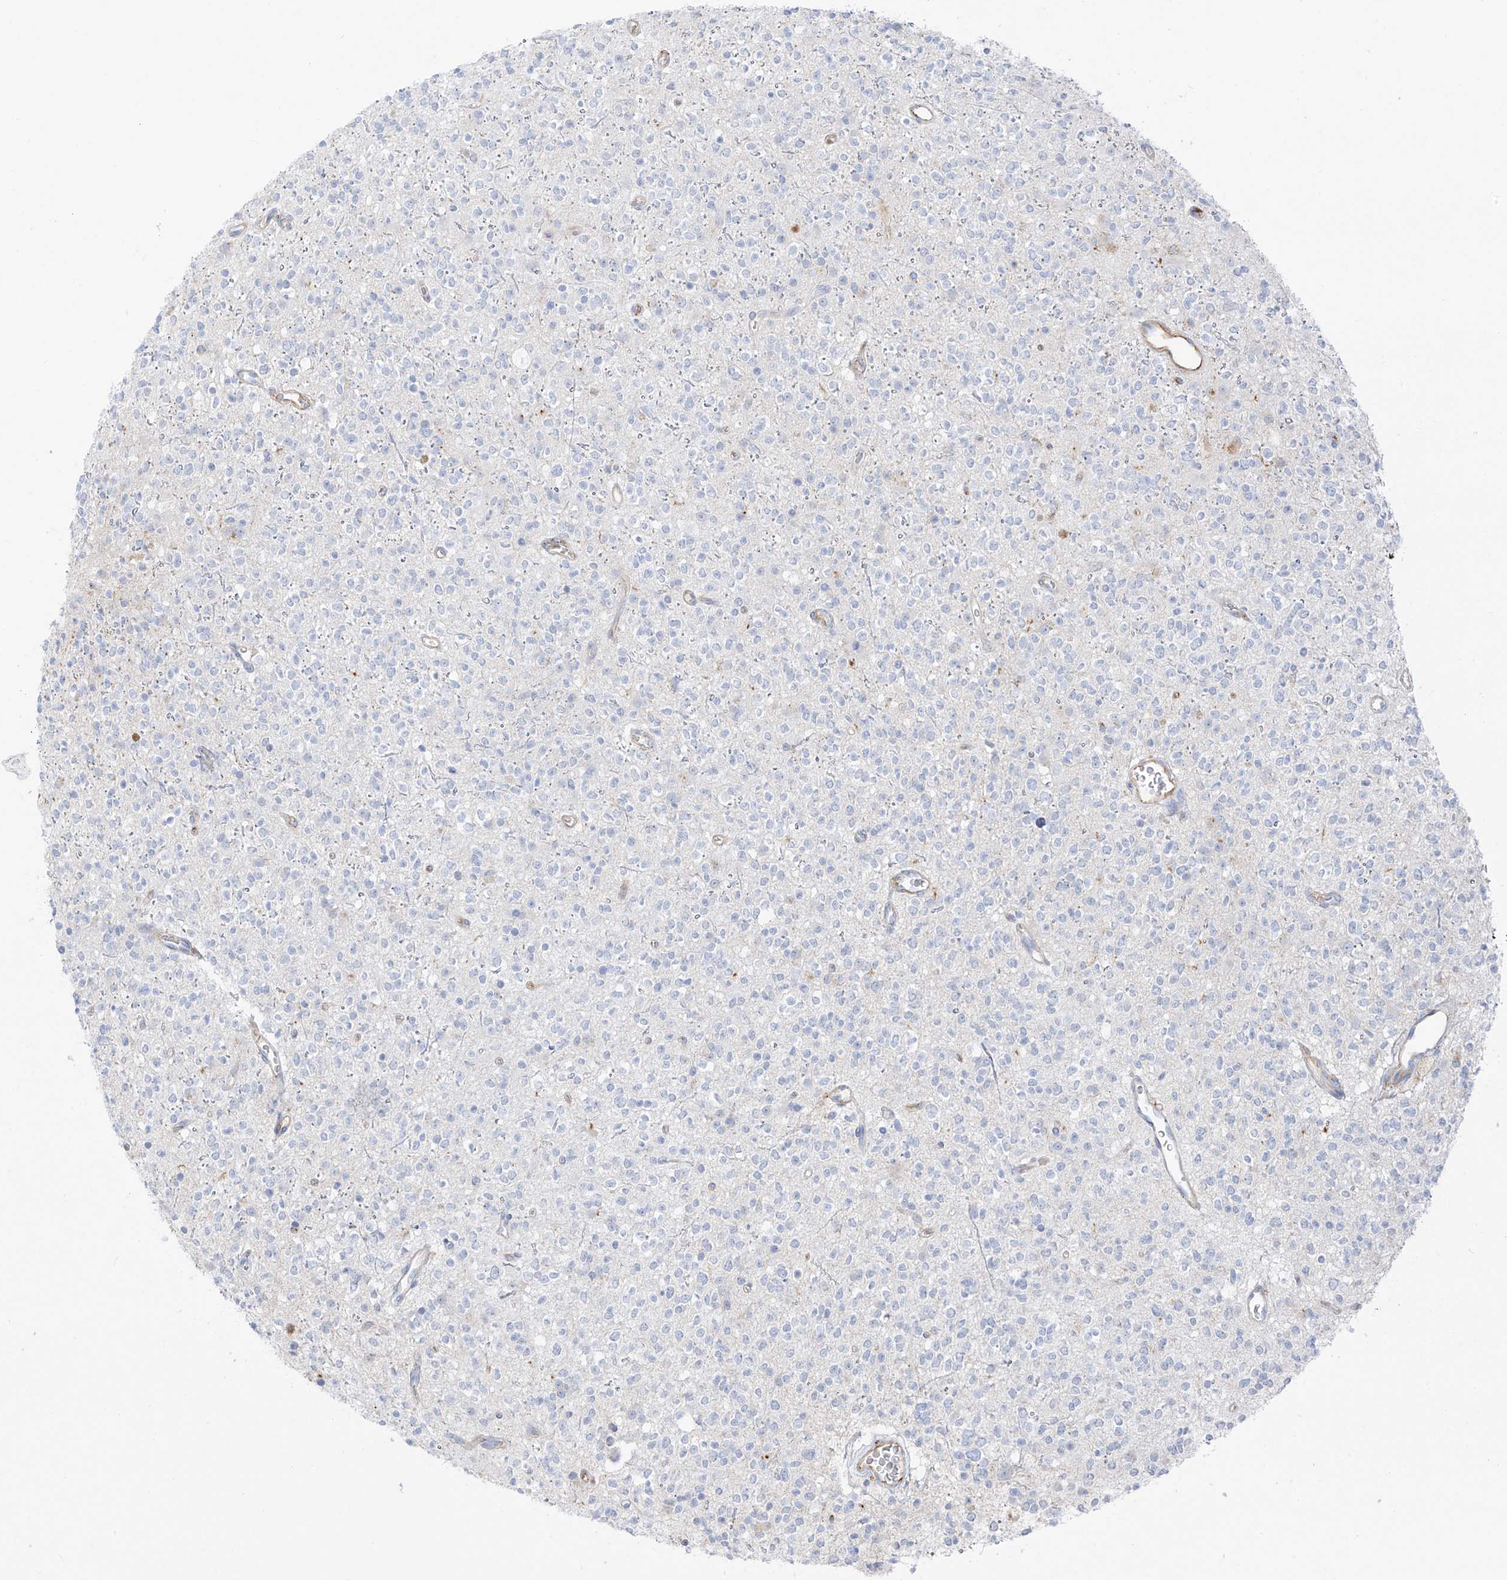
{"staining": {"intensity": "negative", "quantity": "none", "location": "none"}, "tissue": "glioma", "cell_type": "Tumor cells", "image_type": "cancer", "snomed": [{"axis": "morphology", "description": "Glioma, malignant, High grade"}, {"axis": "topography", "description": "Brain"}], "caption": "The immunohistochemistry (IHC) histopathology image has no significant expression in tumor cells of malignant glioma (high-grade) tissue.", "gene": "TAL2", "patient": {"sex": "male", "age": 34}}